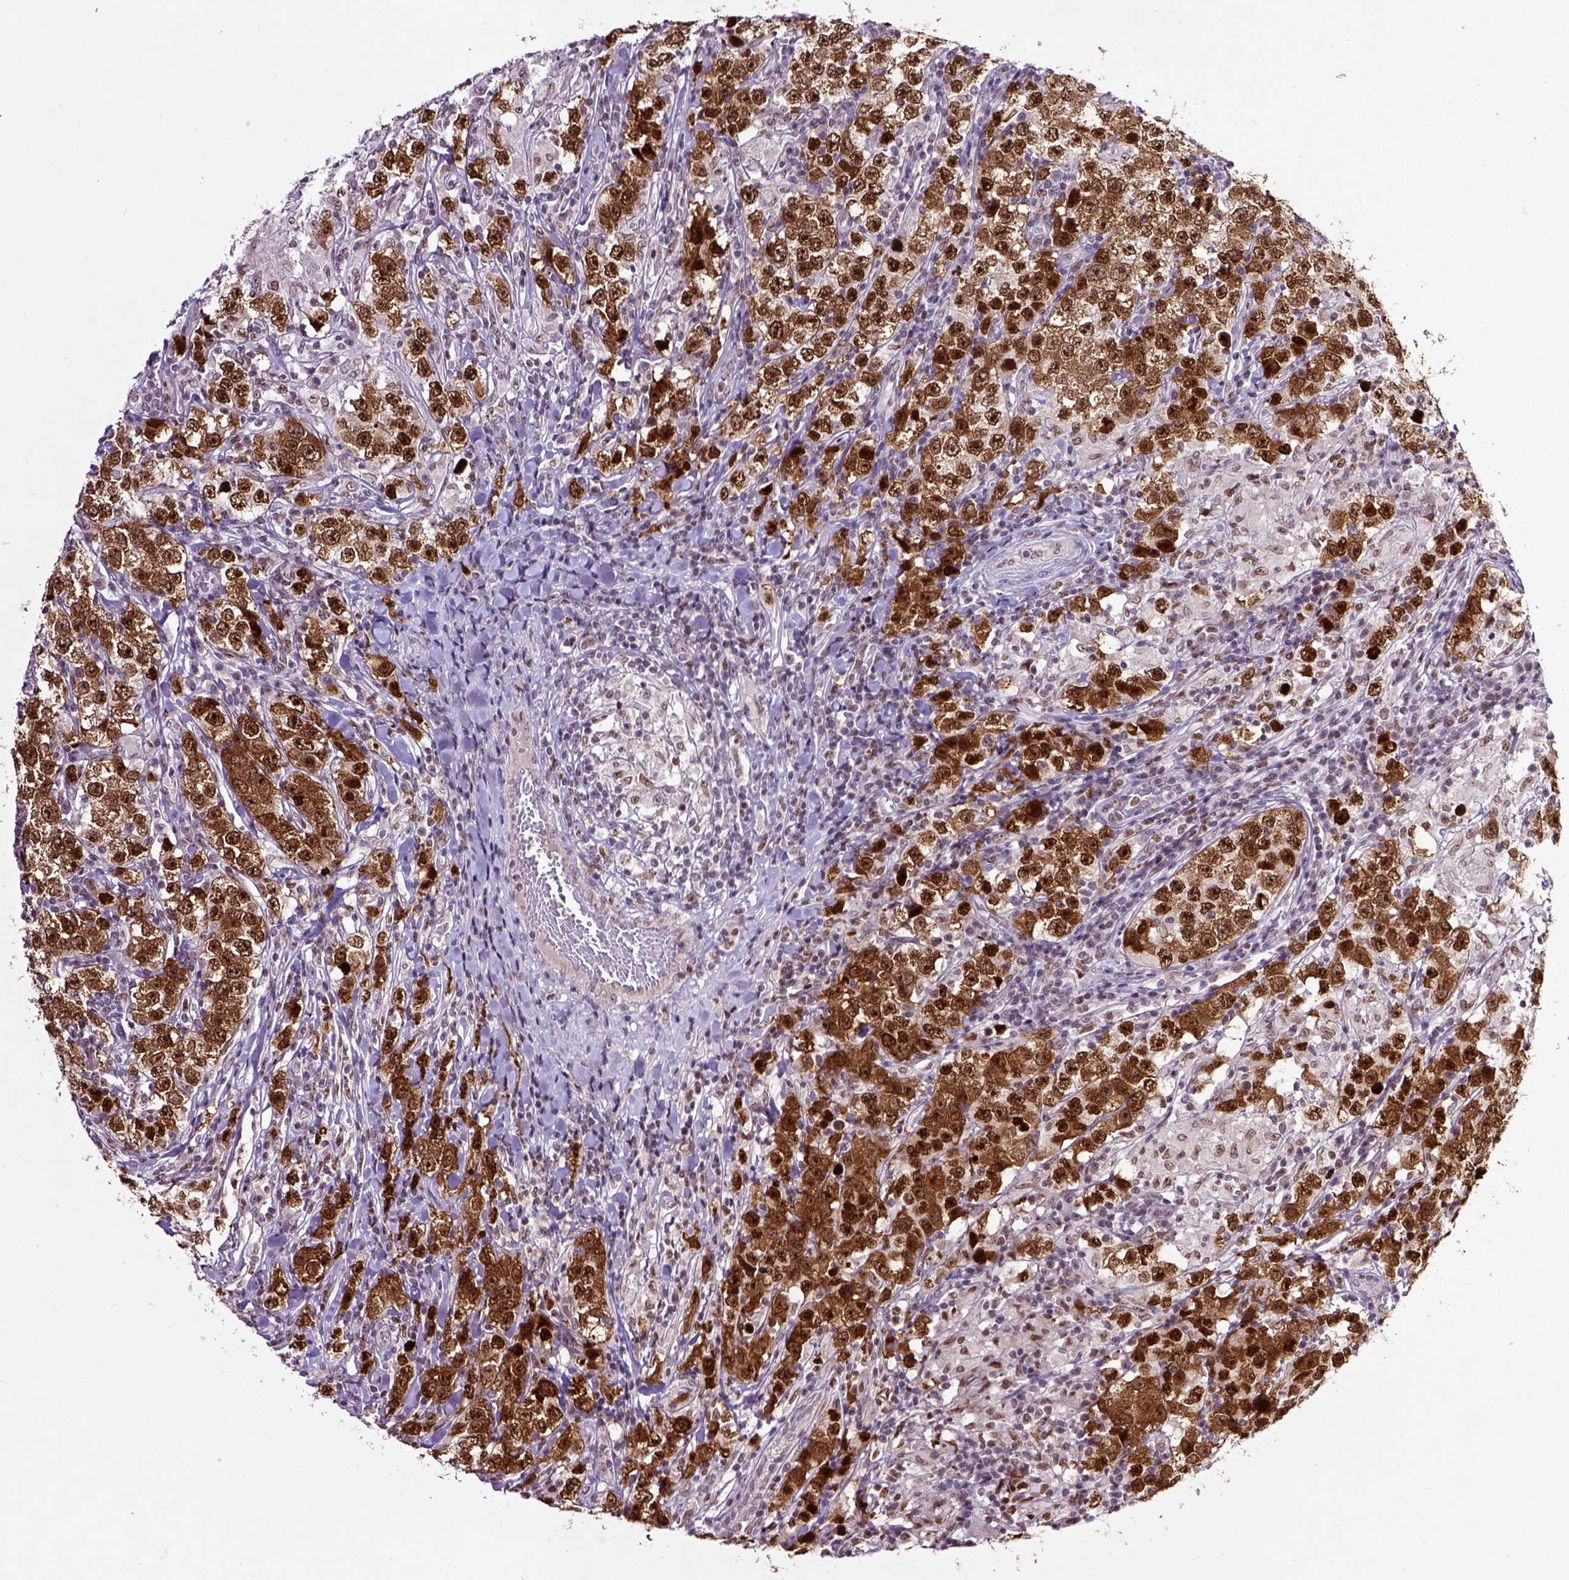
{"staining": {"intensity": "moderate", "quantity": ">75%", "location": "cytoplasmic/membranous,nuclear"}, "tissue": "testis cancer", "cell_type": "Tumor cells", "image_type": "cancer", "snomed": [{"axis": "morphology", "description": "Seminoma, NOS"}, {"axis": "morphology", "description": "Carcinoma, Embryonal, NOS"}, {"axis": "topography", "description": "Testis"}], "caption": "Embryonal carcinoma (testis) stained with a protein marker shows moderate staining in tumor cells.", "gene": "RCC2", "patient": {"sex": "male", "age": 41}}